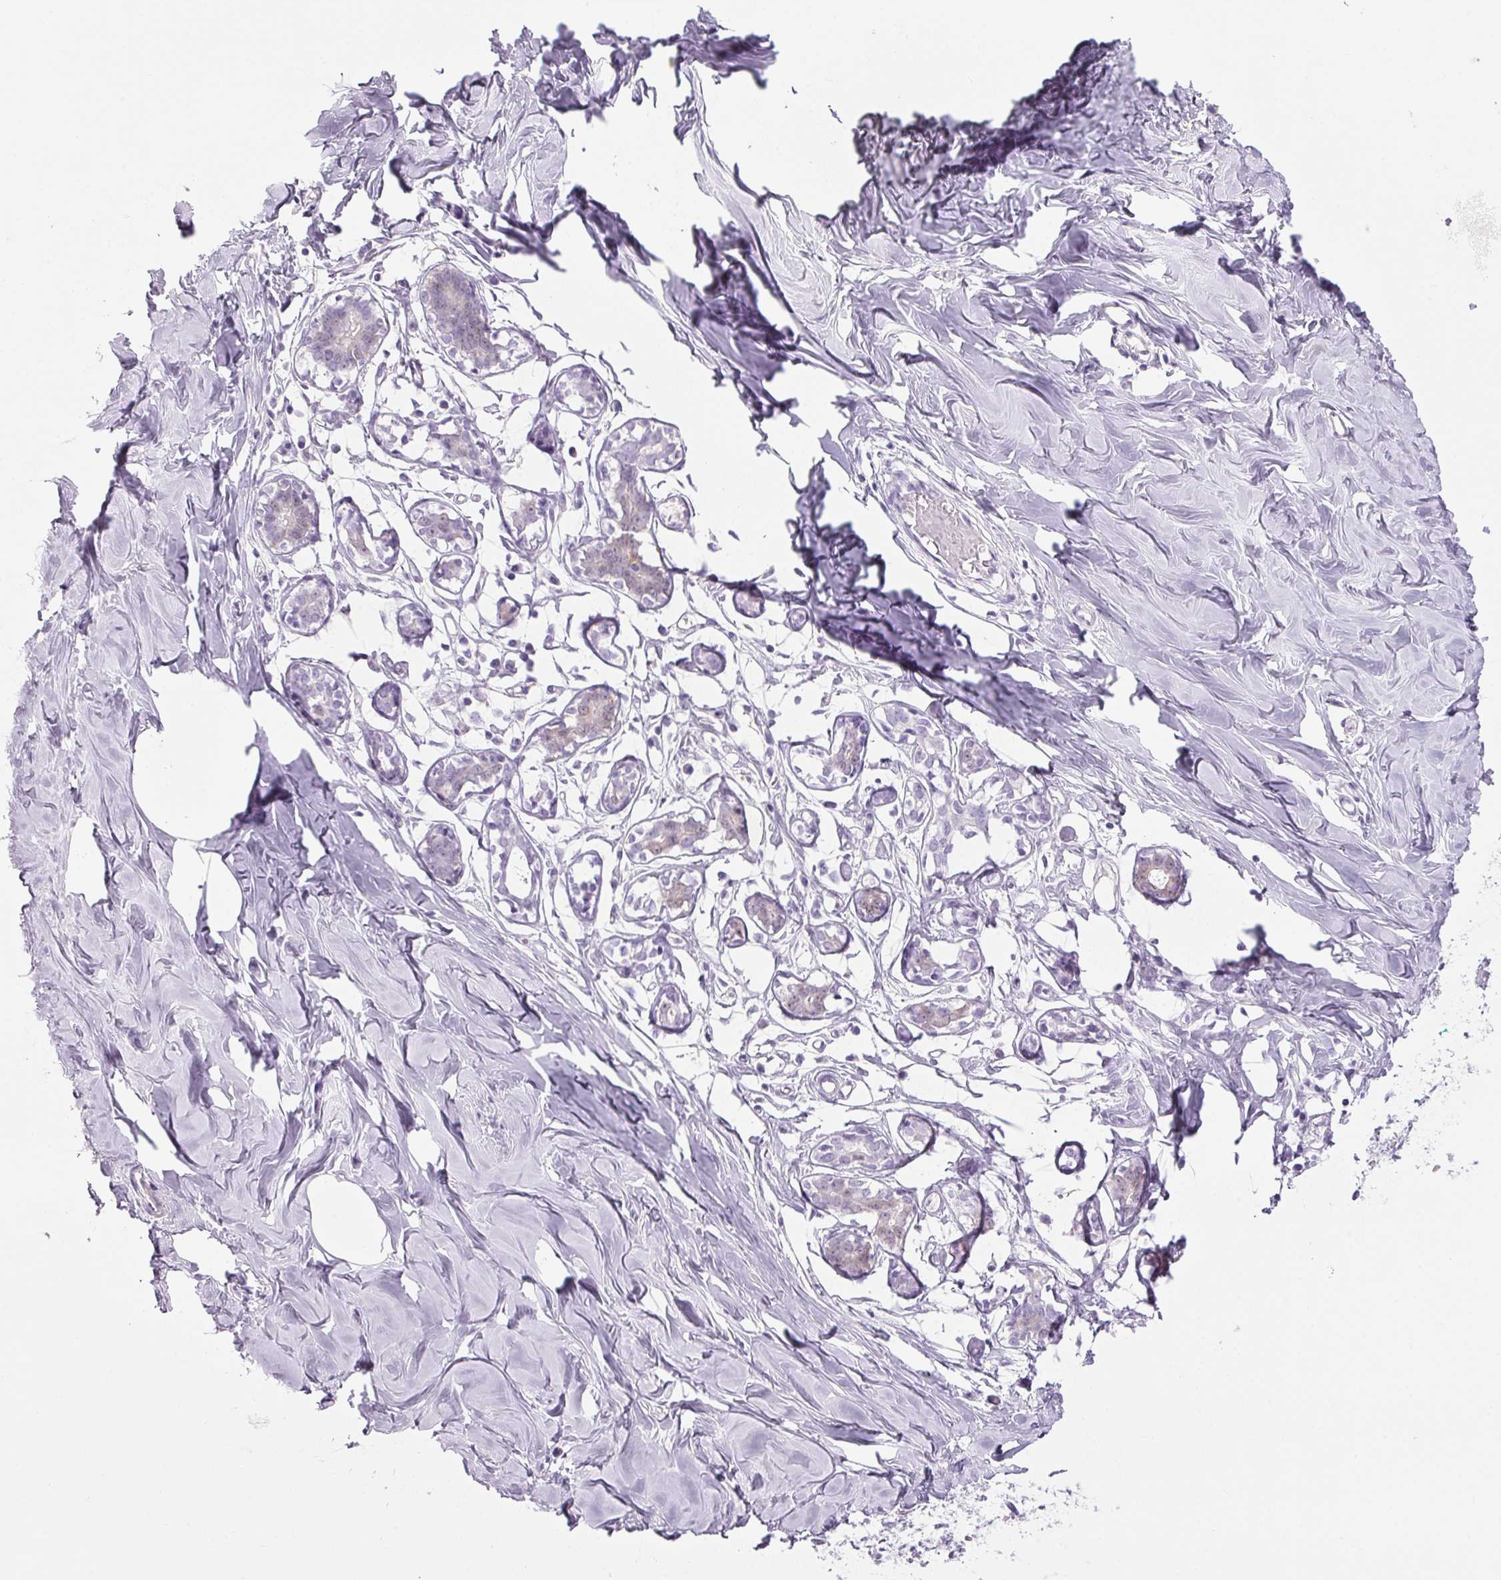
{"staining": {"intensity": "negative", "quantity": "none", "location": "none"}, "tissue": "breast", "cell_type": "Adipocytes", "image_type": "normal", "snomed": [{"axis": "morphology", "description": "Normal tissue, NOS"}, {"axis": "topography", "description": "Breast"}], "caption": "Protein analysis of unremarkable breast shows no significant positivity in adipocytes. (DAB immunohistochemistry (IHC) visualized using brightfield microscopy, high magnification).", "gene": "PPP1R1A", "patient": {"sex": "female", "age": 27}}